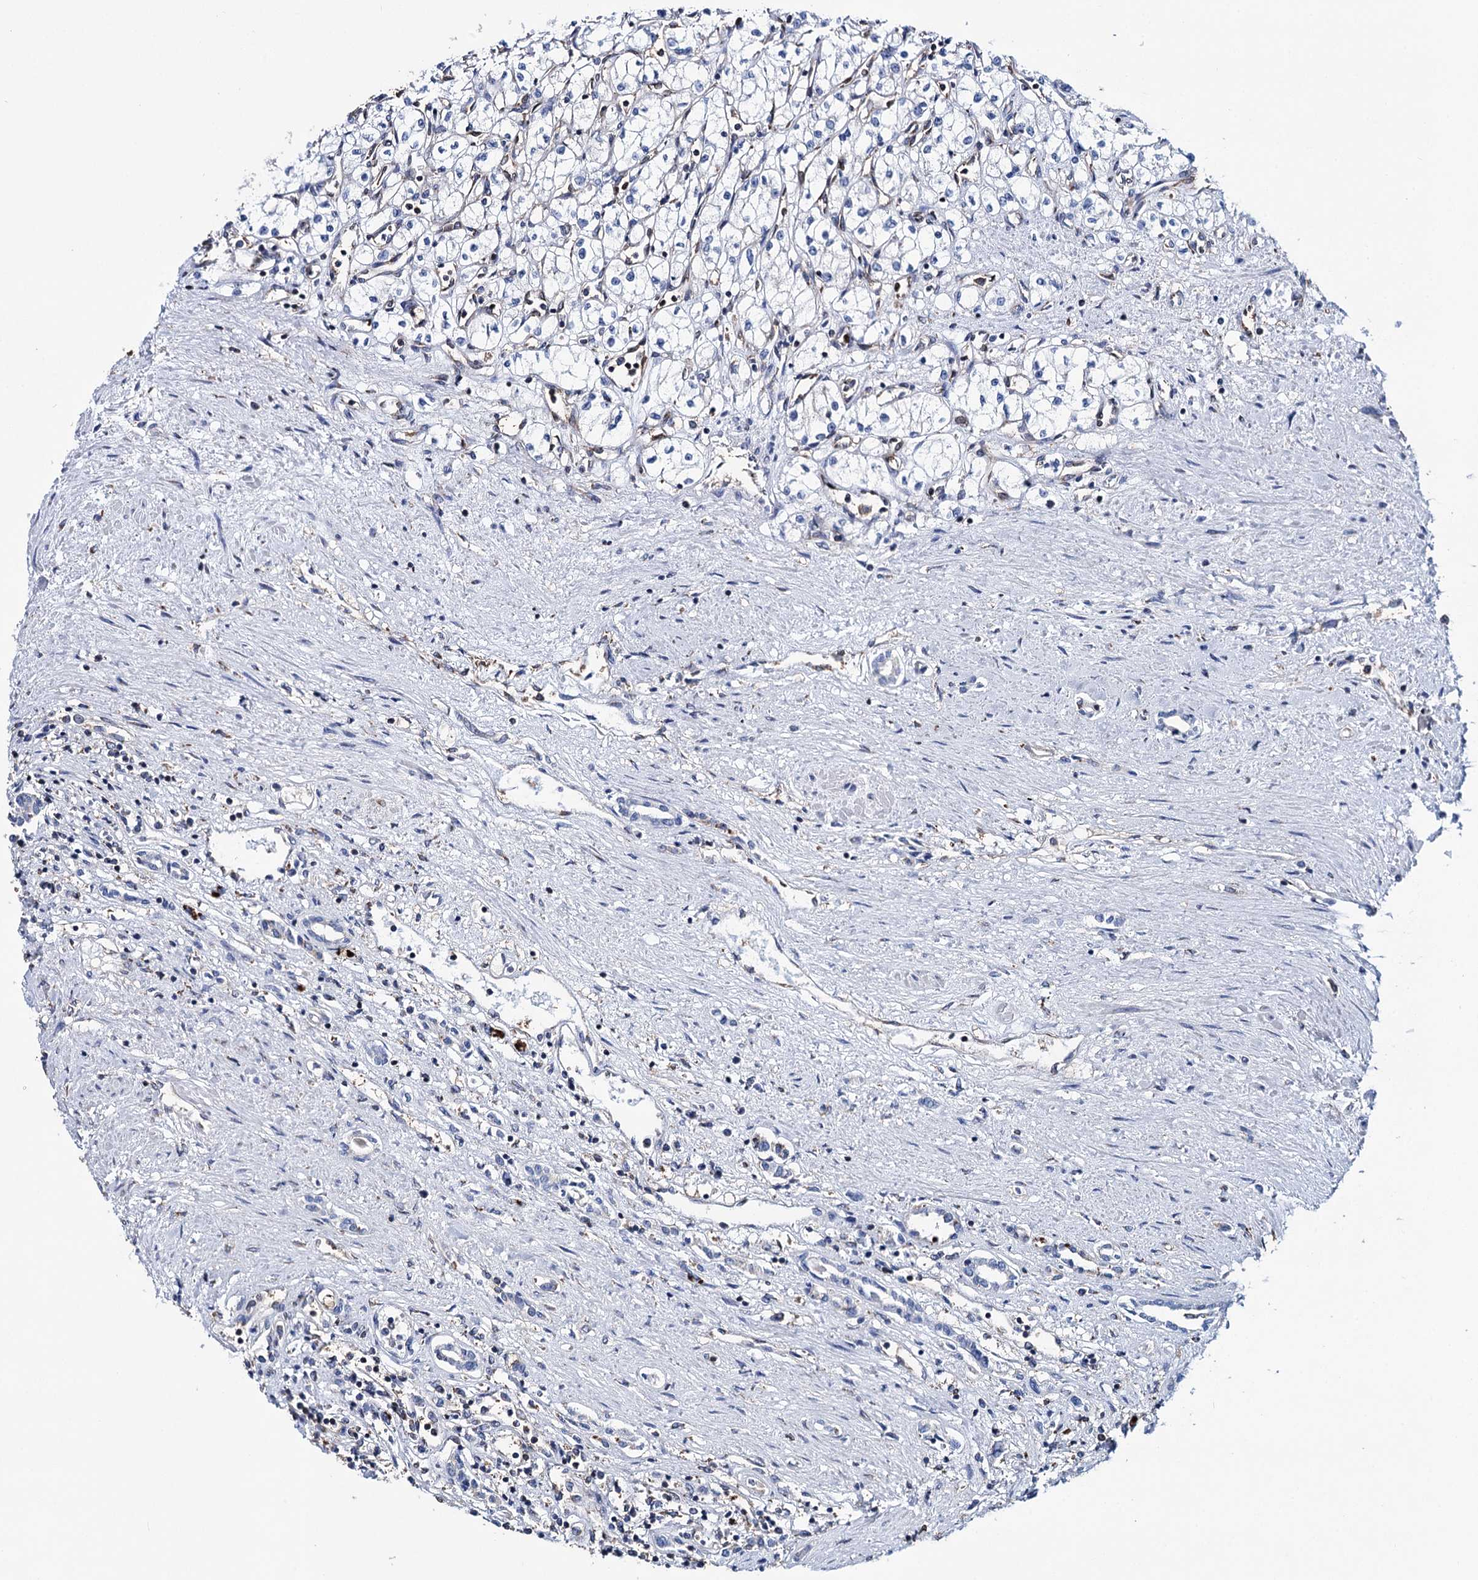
{"staining": {"intensity": "negative", "quantity": "none", "location": "none"}, "tissue": "renal cancer", "cell_type": "Tumor cells", "image_type": "cancer", "snomed": [{"axis": "morphology", "description": "Adenocarcinoma, NOS"}, {"axis": "topography", "description": "Kidney"}], "caption": "Tumor cells are negative for protein expression in human renal cancer. The staining is performed using DAB brown chromogen with nuclei counter-stained in using hematoxylin.", "gene": "SCPEP1", "patient": {"sex": "male", "age": 59}}